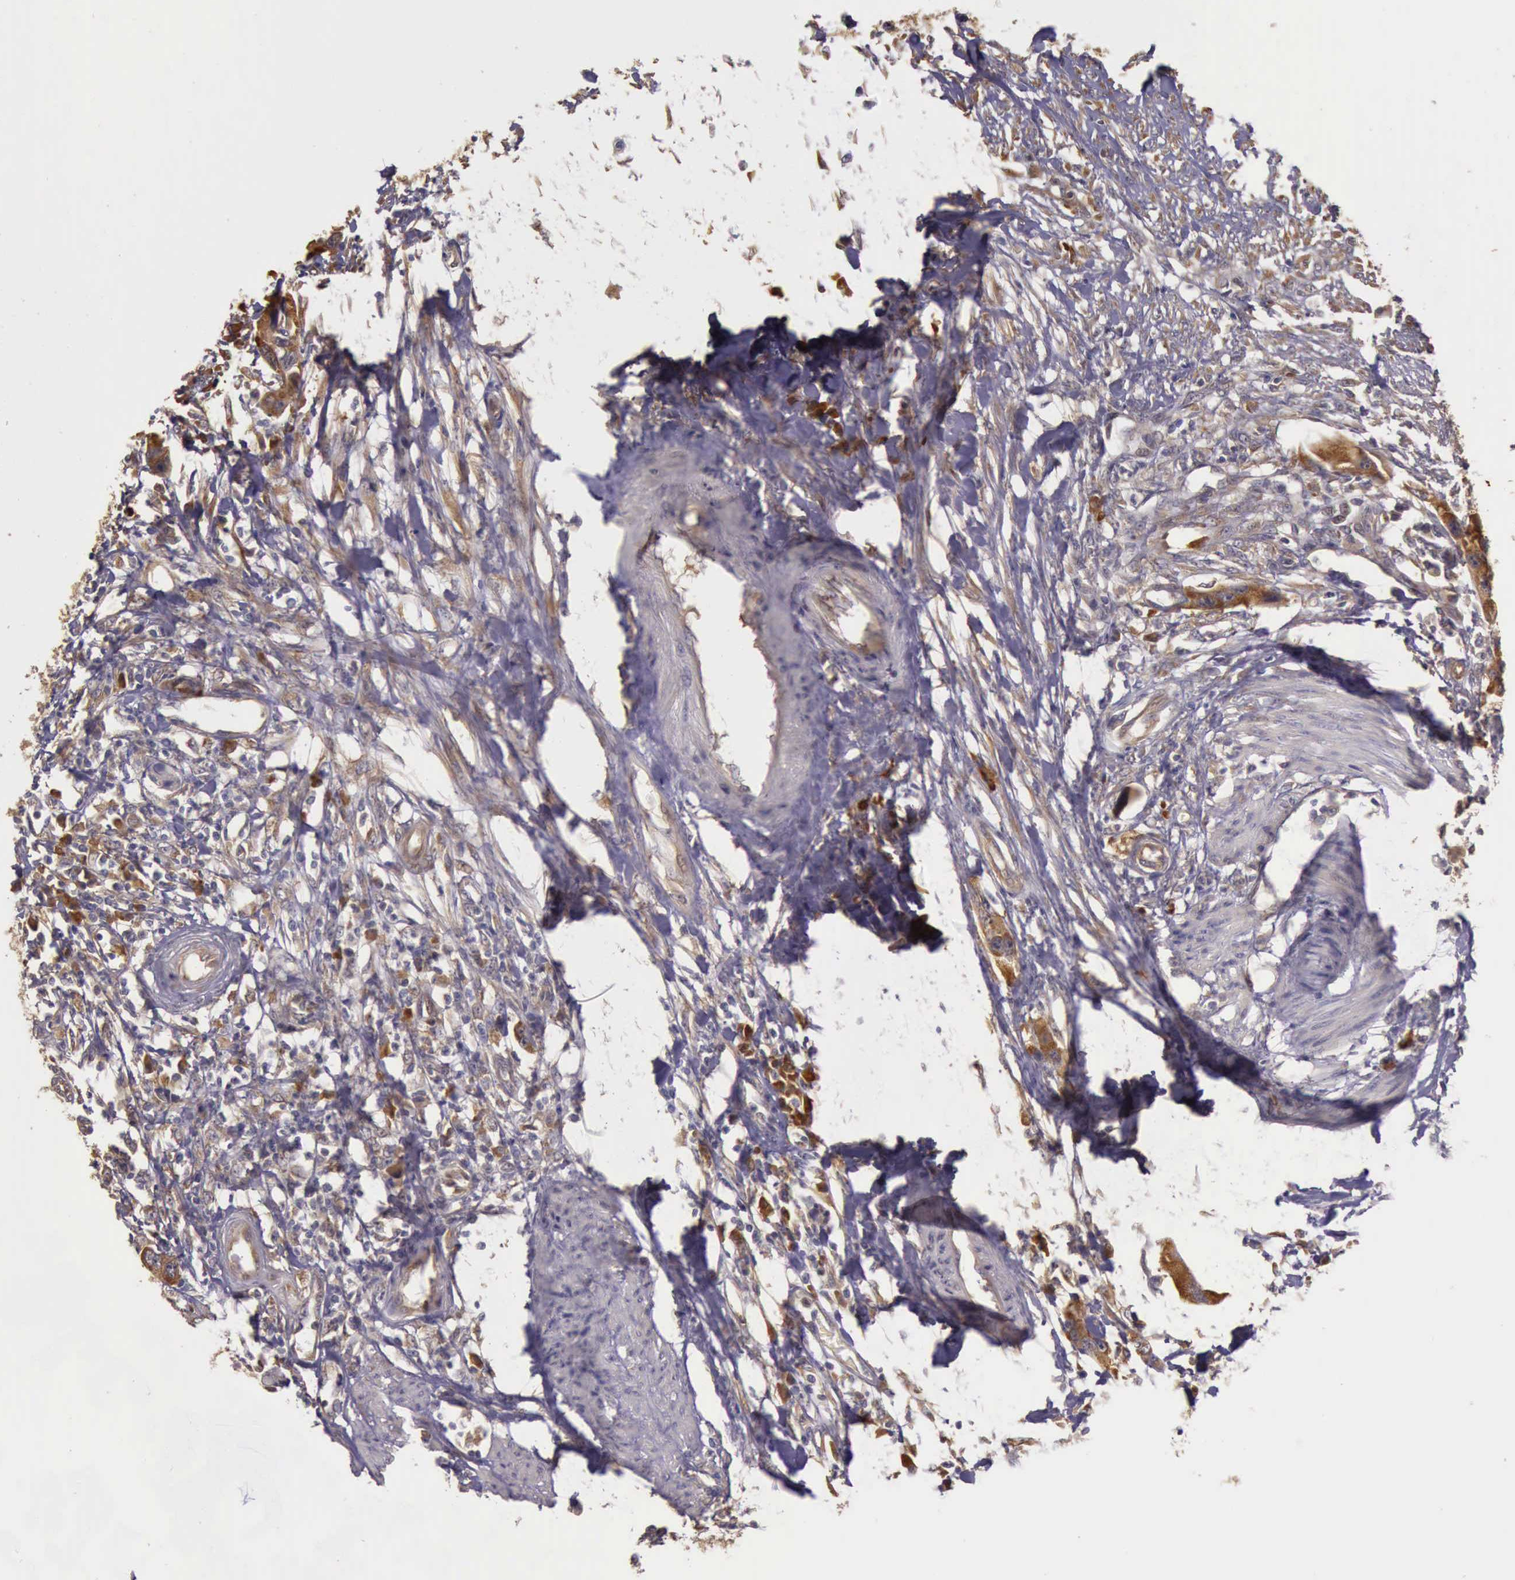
{"staining": {"intensity": "strong", "quantity": ">75%", "location": "cytoplasmic/membranous"}, "tissue": "urothelial cancer", "cell_type": "Tumor cells", "image_type": "cancer", "snomed": [{"axis": "morphology", "description": "Urothelial carcinoma, High grade"}, {"axis": "topography", "description": "Urinary bladder"}], "caption": "Immunohistochemical staining of human high-grade urothelial carcinoma displays strong cytoplasmic/membranous protein expression in about >75% of tumor cells.", "gene": "EIF5", "patient": {"sex": "male", "age": 55}}